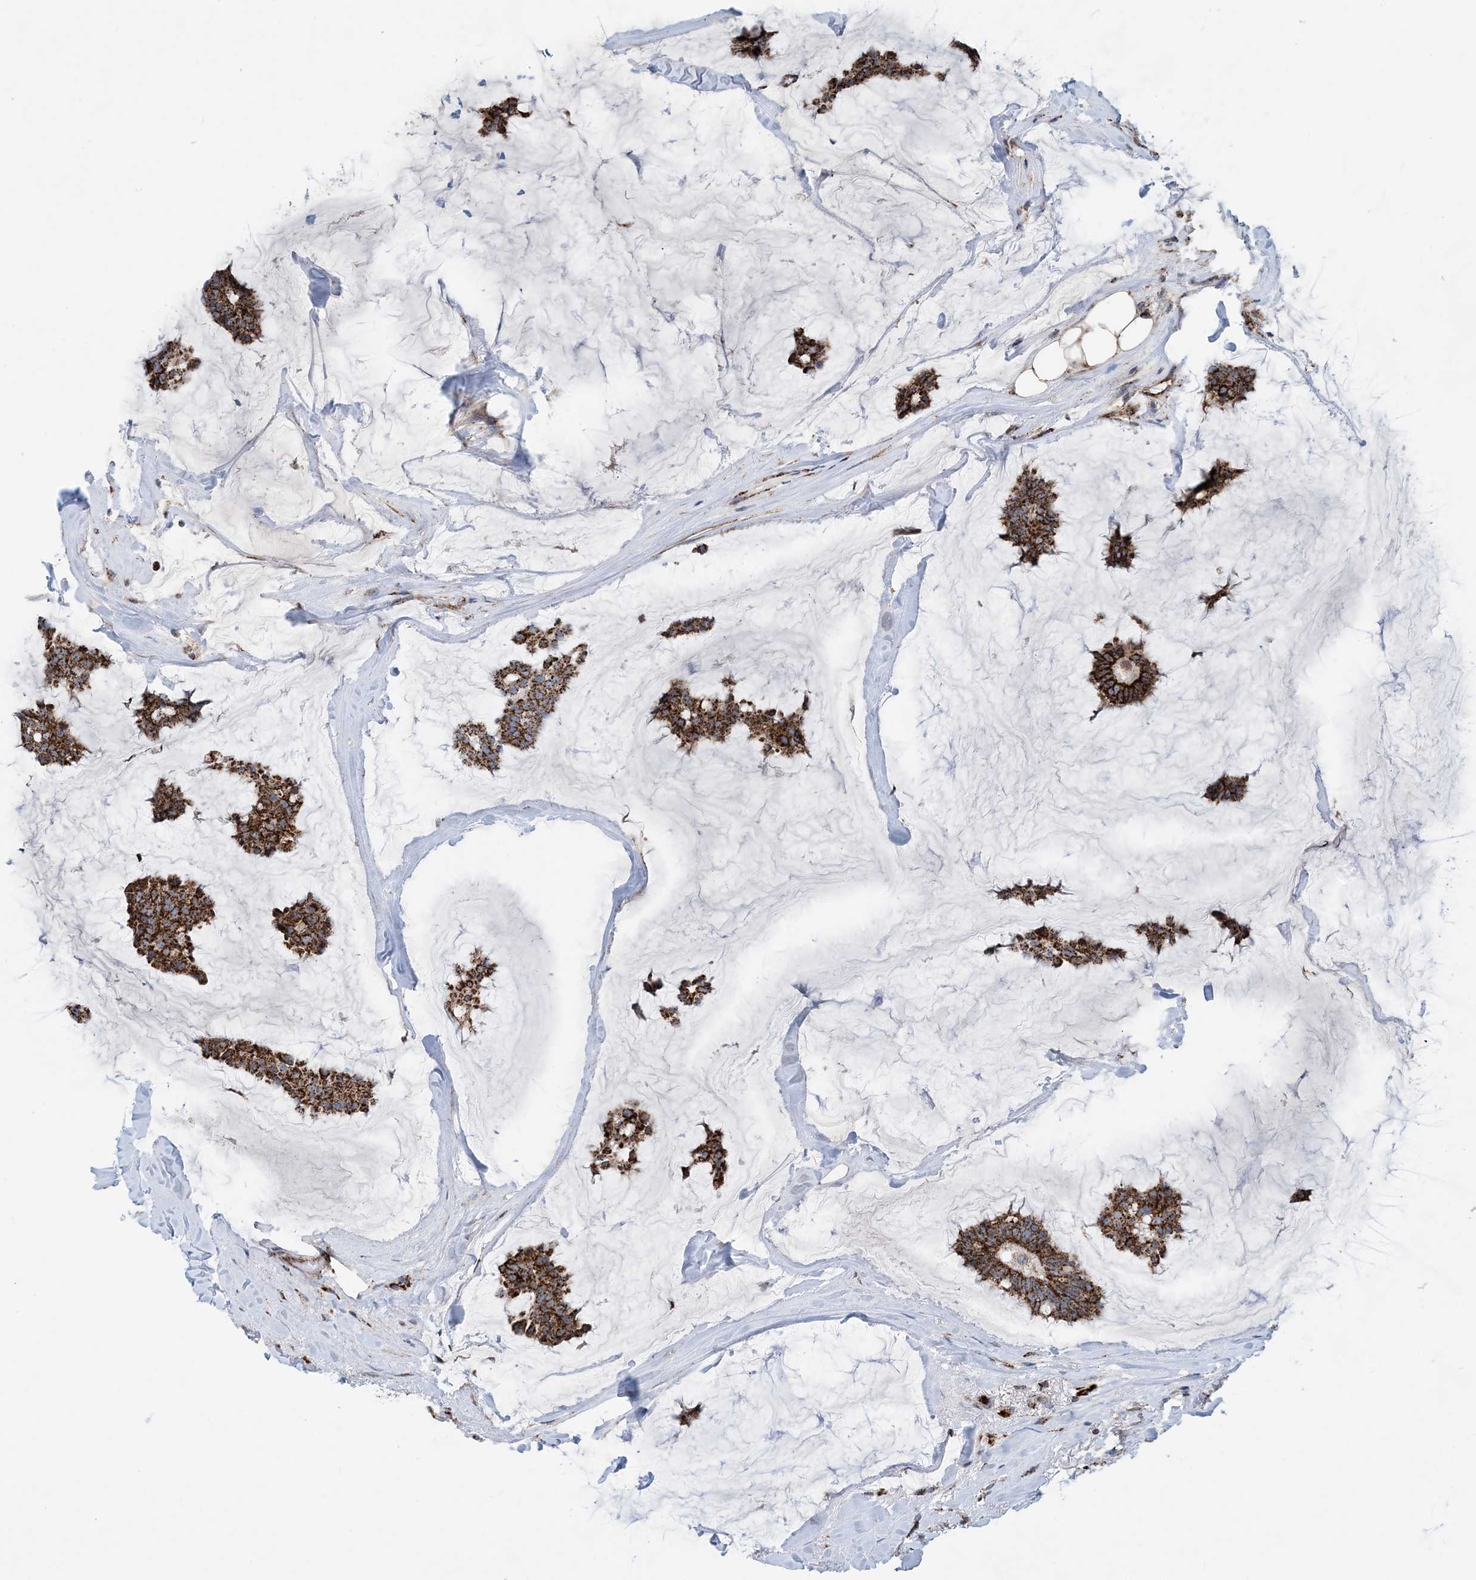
{"staining": {"intensity": "strong", "quantity": ">75%", "location": "cytoplasmic/membranous"}, "tissue": "breast cancer", "cell_type": "Tumor cells", "image_type": "cancer", "snomed": [{"axis": "morphology", "description": "Duct carcinoma"}, {"axis": "topography", "description": "Breast"}], "caption": "Immunohistochemistry photomicrograph of human intraductal carcinoma (breast) stained for a protein (brown), which shows high levels of strong cytoplasmic/membranous staining in approximately >75% of tumor cells.", "gene": "PCDHGA1", "patient": {"sex": "female", "age": 93}}